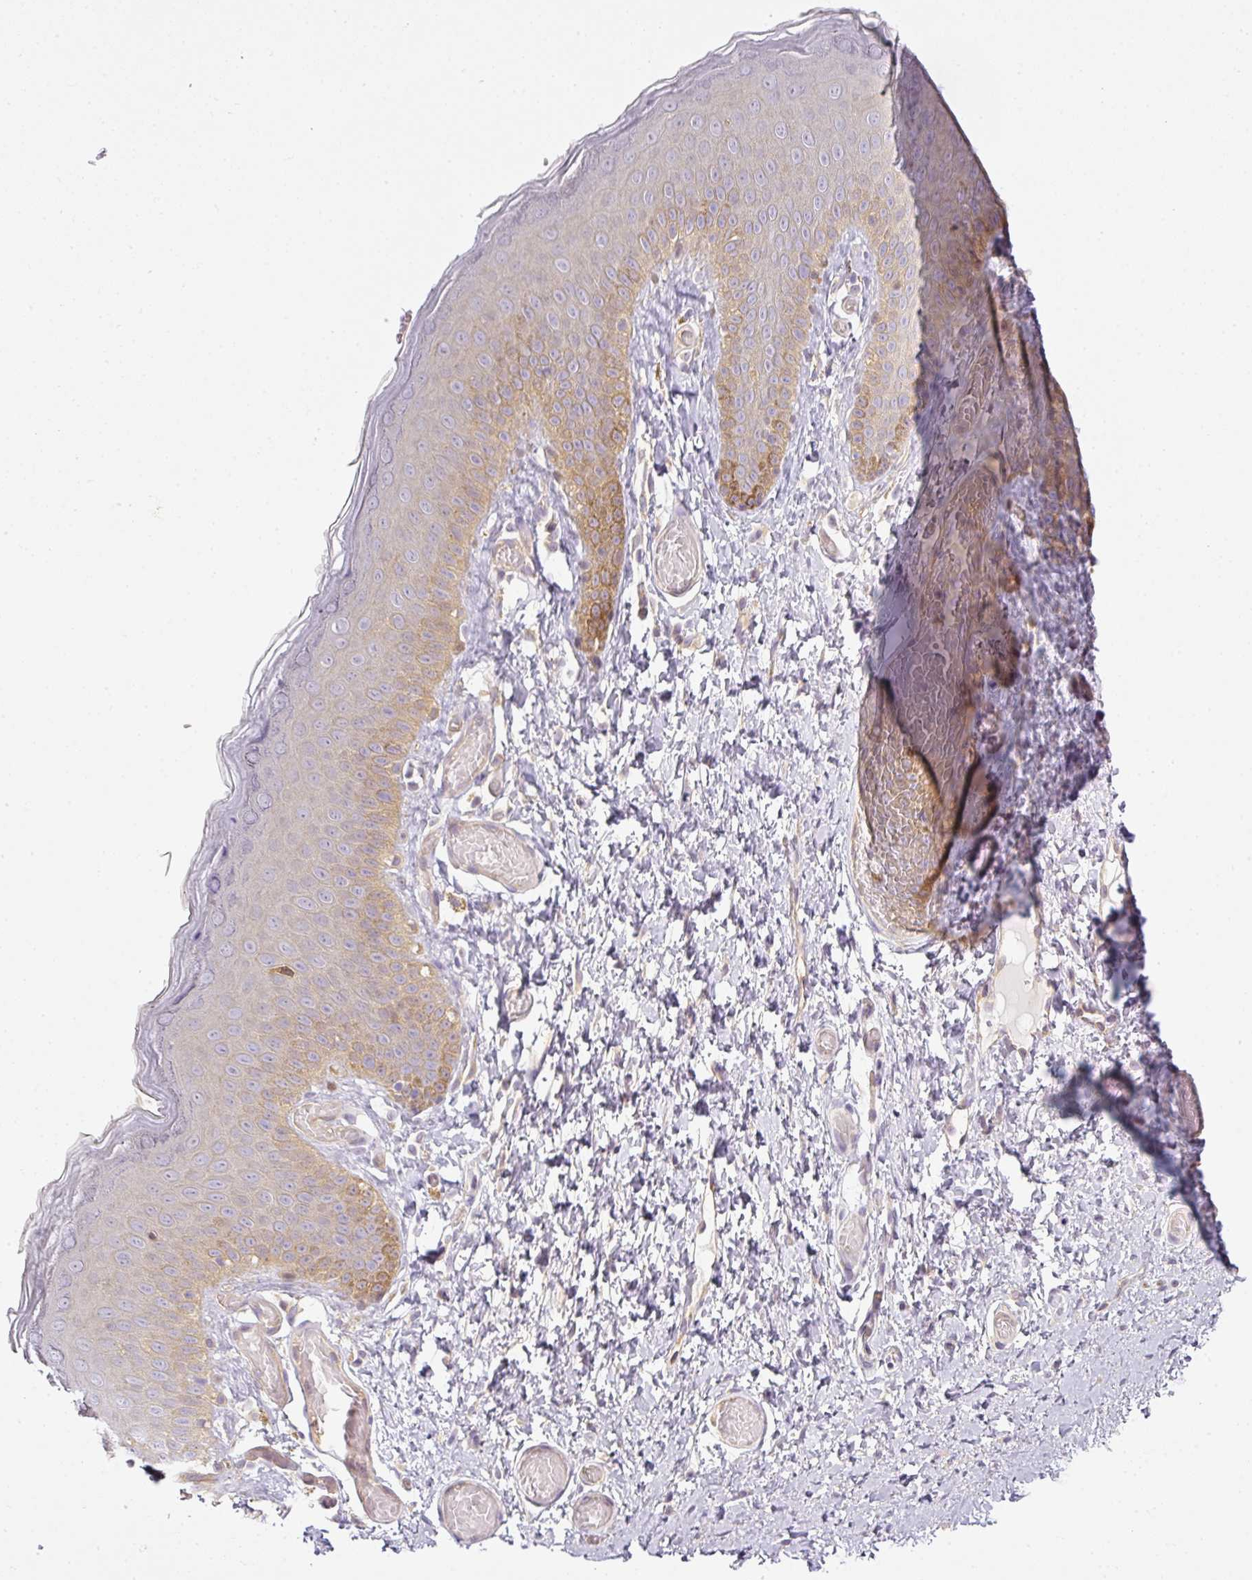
{"staining": {"intensity": "weak", "quantity": "25%-75%", "location": "cytoplasmic/membranous"}, "tissue": "skin", "cell_type": "Epidermal cells", "image_type": "normal", "snomed": [{"axis": "morphology", "description": "Normal tissue, NOS"}, {"axis": "topography", "description": "Anal"}], "caption": "Brown immunohistochemical staining in normal skin displays weak cytoplasmic/membranous staining in about 25%-75% of epidermal cells. The staining is performed using DAB (3,3'-diaminobenzidine) brown chromogen to label protein expression. The nuclei are counter-stained blue using hematoxylin.", "gene": "ANKRD18A", "patient": {"sex": "female", "age": 40}}